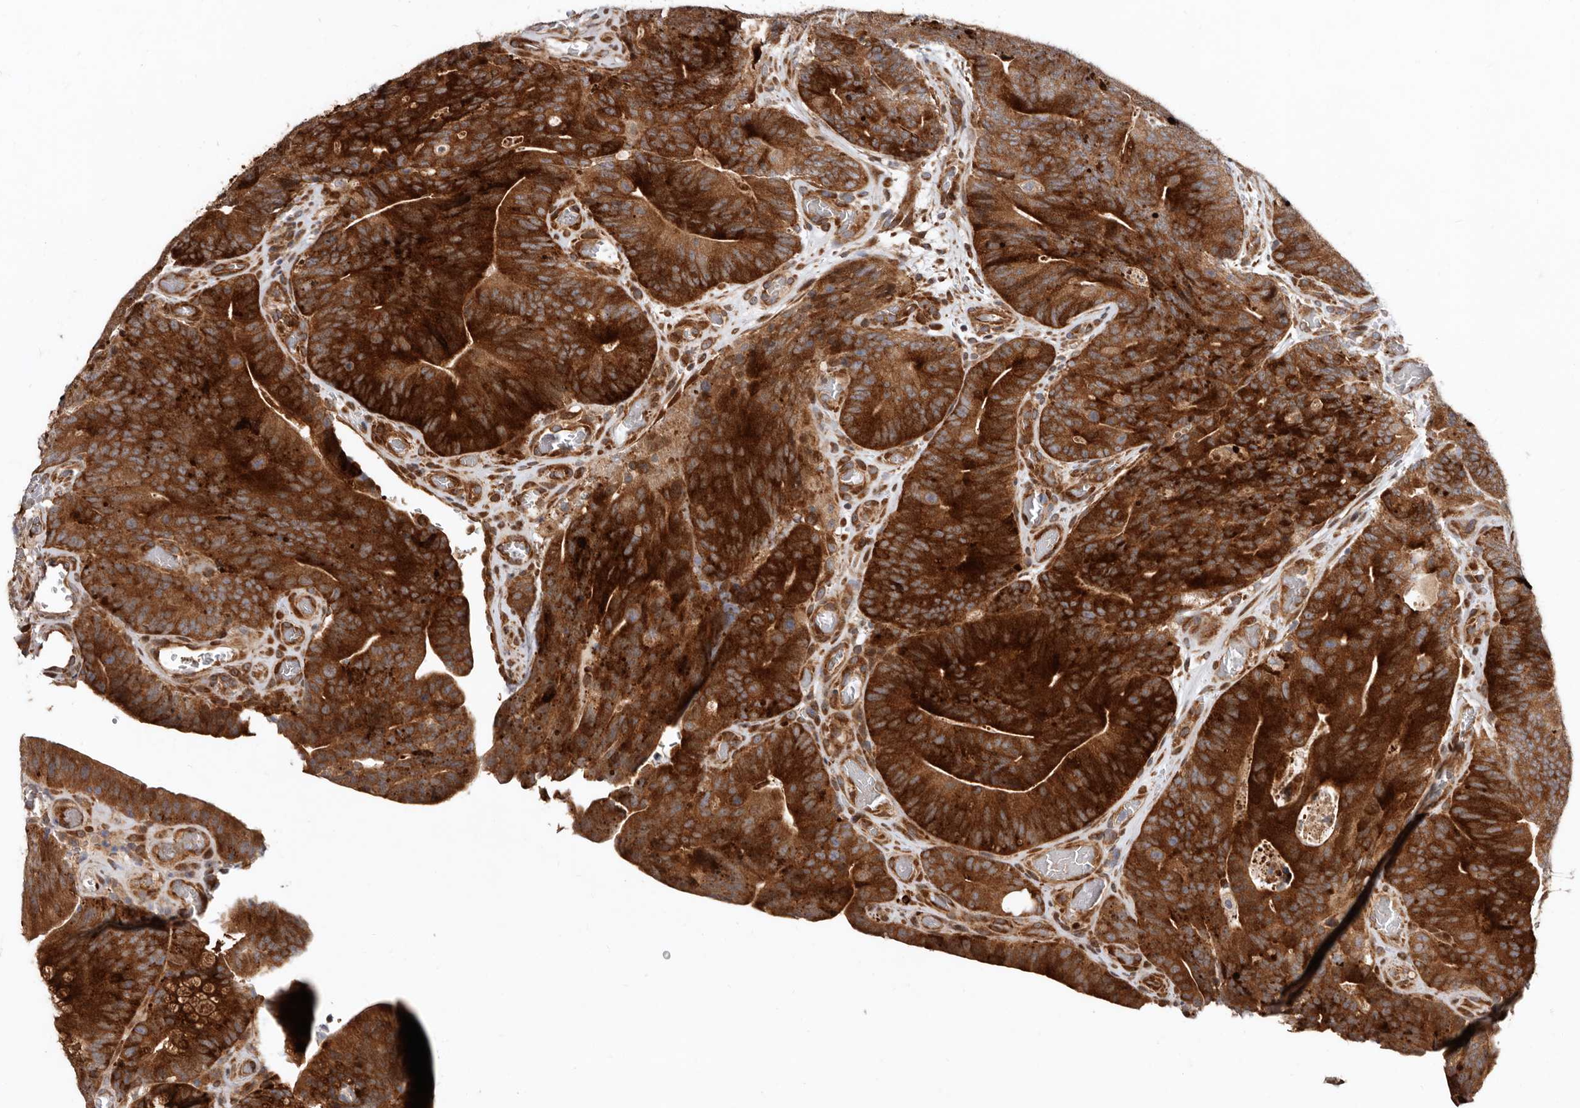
{"staining": {"intensity": "strong", "quantity": ">75%", "location": "cytoplasmic/membranous"}, "tissue": "colorectal cancer", "cell_type": "Tumor cells", "image_type": "cancer", "snomed": [{"axis": "morphology", "description": "Normal tissue, NOS"}, {"axis": "topography", "description": "Colon"}], "caption": "Tumor cells exhibit high levels of strong cytoplasmic/membranous staining in about >75% of cells in colorectal cancer.", "gene": "WEE2", "patient": {"sex": "female", "age": 82}}